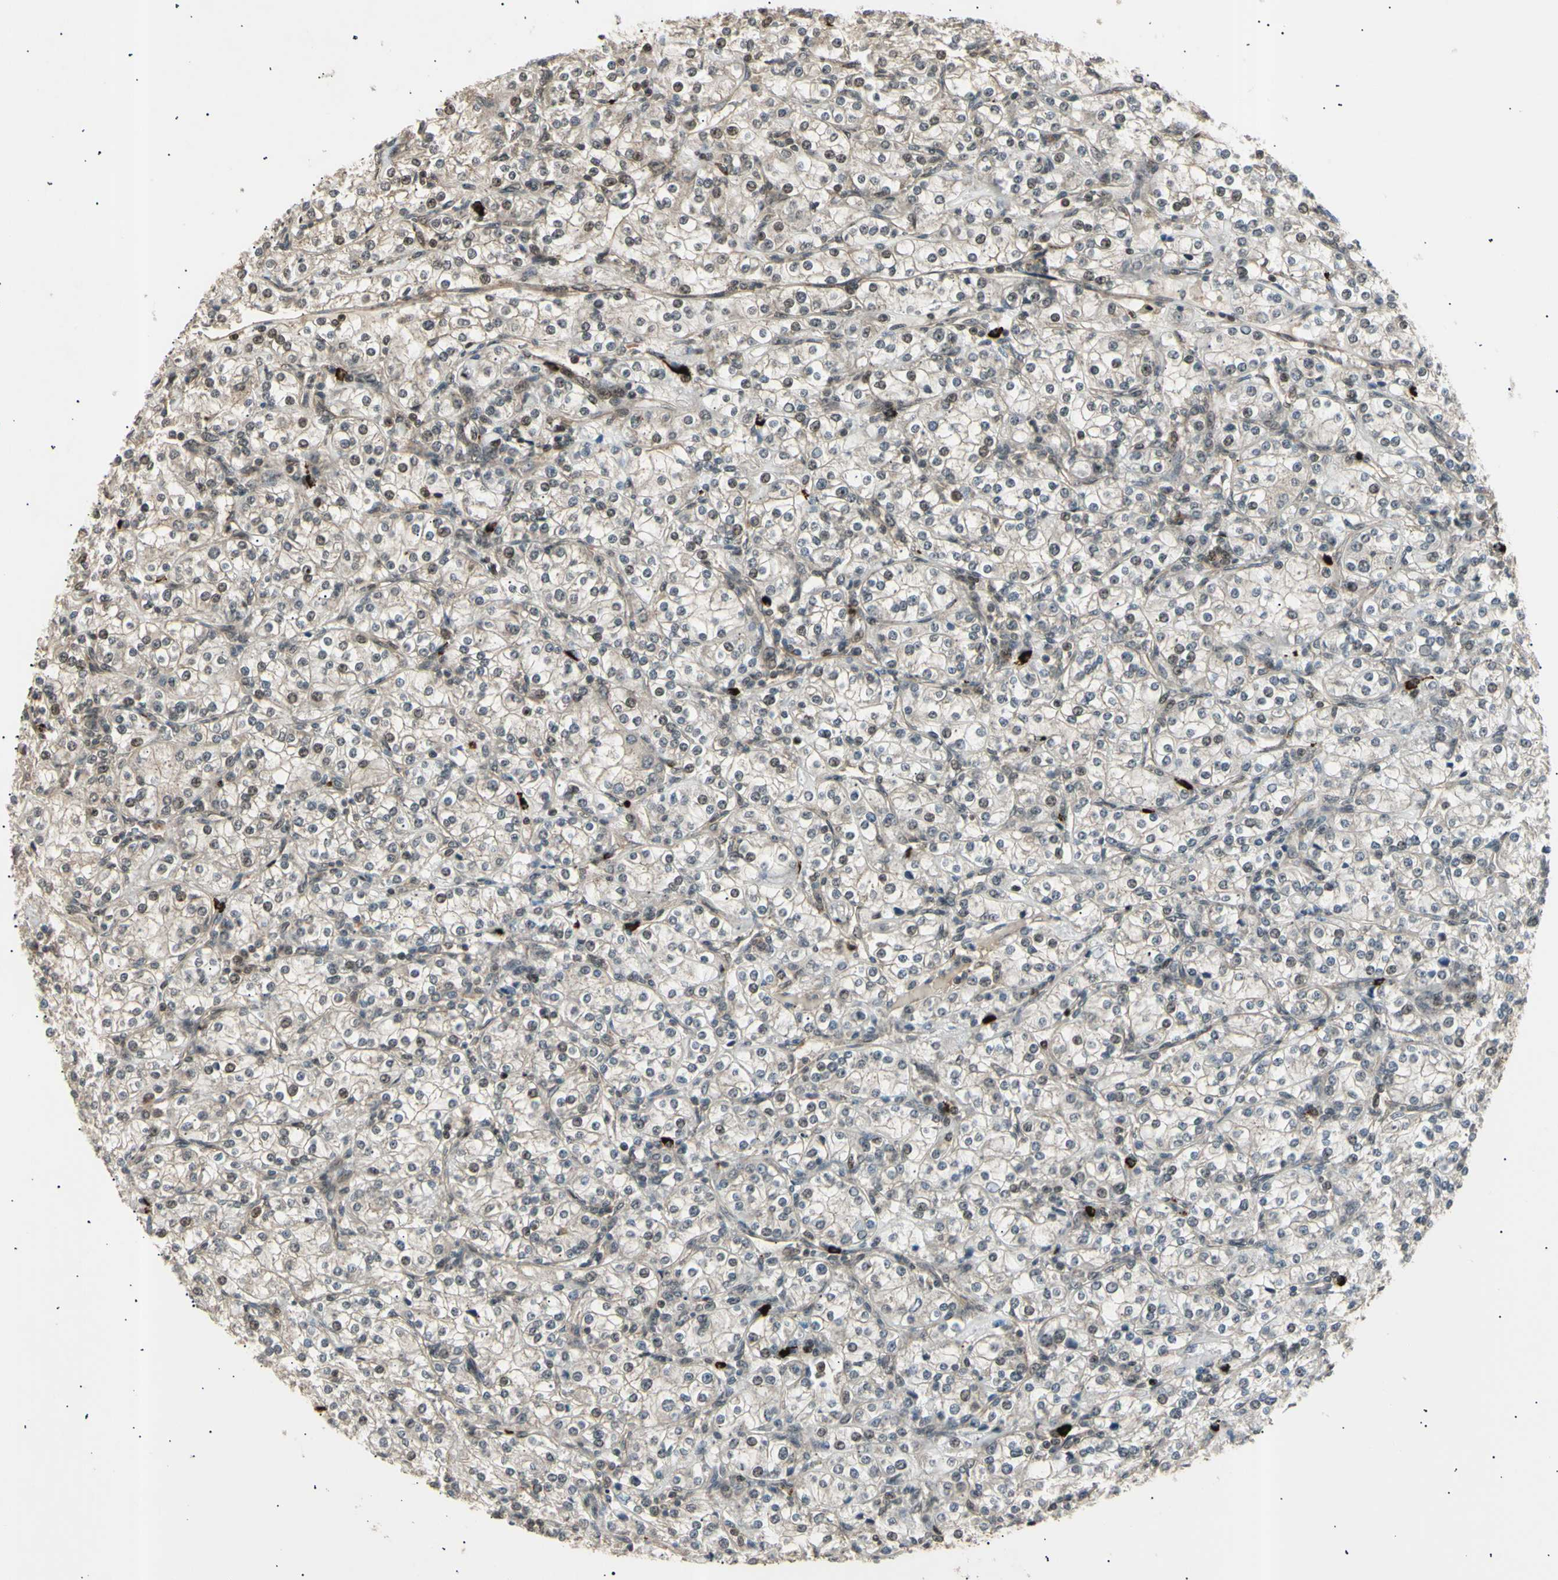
{"staining": {"intensity": "weak", "quantity": "<25%", "location": "cytoplasmic/membranous,nuclear"}, "tissue": "renal cancer", "cell_type": "Tumor cells", "image_type": "cancer", "snomed": [{"axis": "morphology", "description": "Adenocarcinoma, NOS"}, {"axis": "topography", "description": "Kidney"}], "caption": "IHC photomicrograph of human adenocarcinoma (renal) stained for a protein (brown), which shows no expression in tumor cells.", "gene": "NUAK2", "patient": {"sex": "male", "age": 77}}